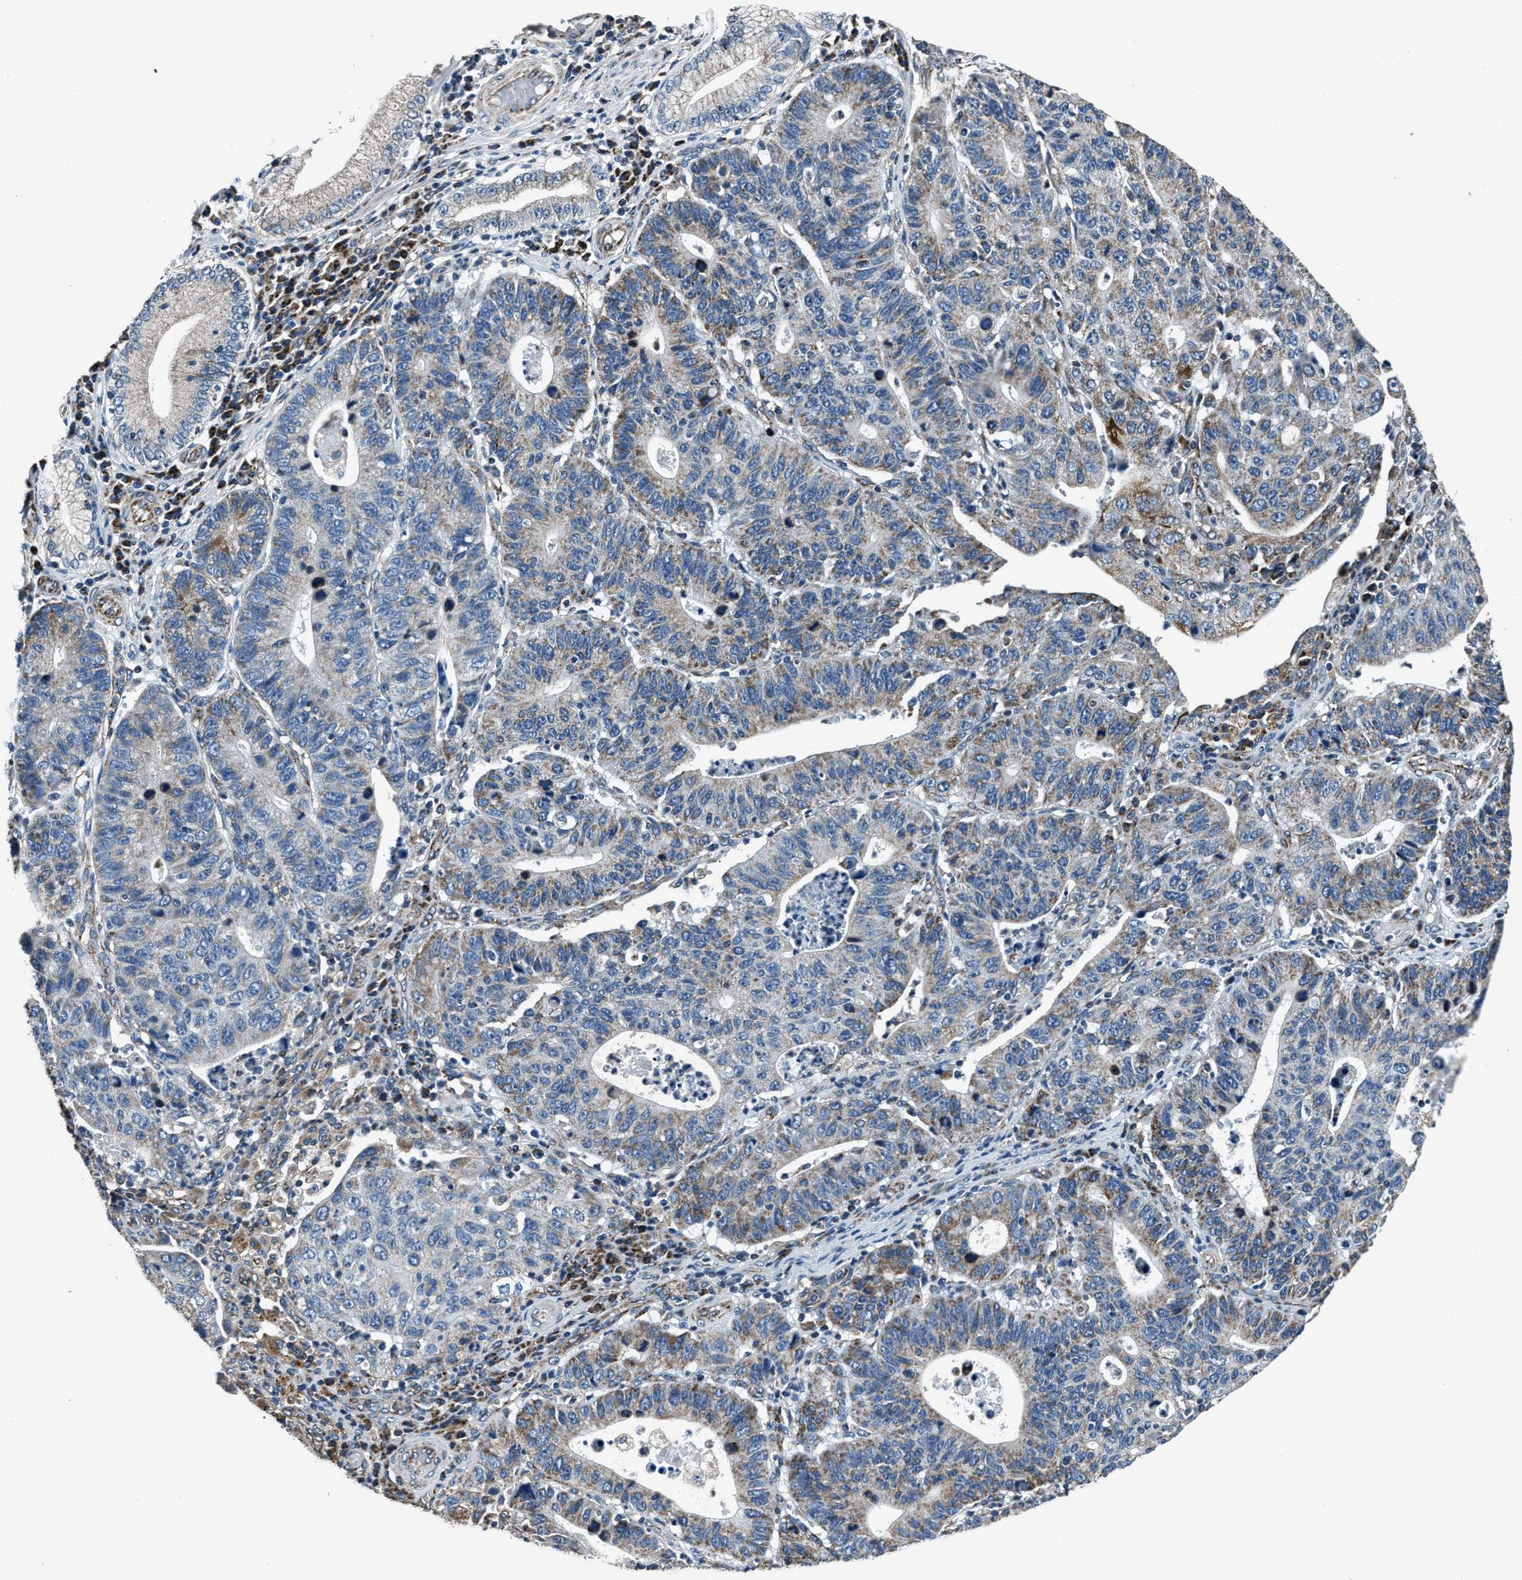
{"staining": {"intensity": "weak", "quantity": "25%-75%", "location": "cytoplasmic/membranous"}, "tissue": "stomach cancer", "cell_type": "Tumor cells", "image_type": "cancer", "snomed": [{"axis": "morphology", "description": "Adenocarcinoma, NOS"}, {"axis": "topography", "description": "Stomach"}], "caption": "Adenocarcinoma (stomach) stained with DAB (3,3'-diaminobenzidine) immunohistochemistry exhibits low levels of weak cytoplasmic/membranous expression in approximately 25%-75% of tumor cells.", "gene": "OGDH", "patient": {"sex": "male", "age": 59}}